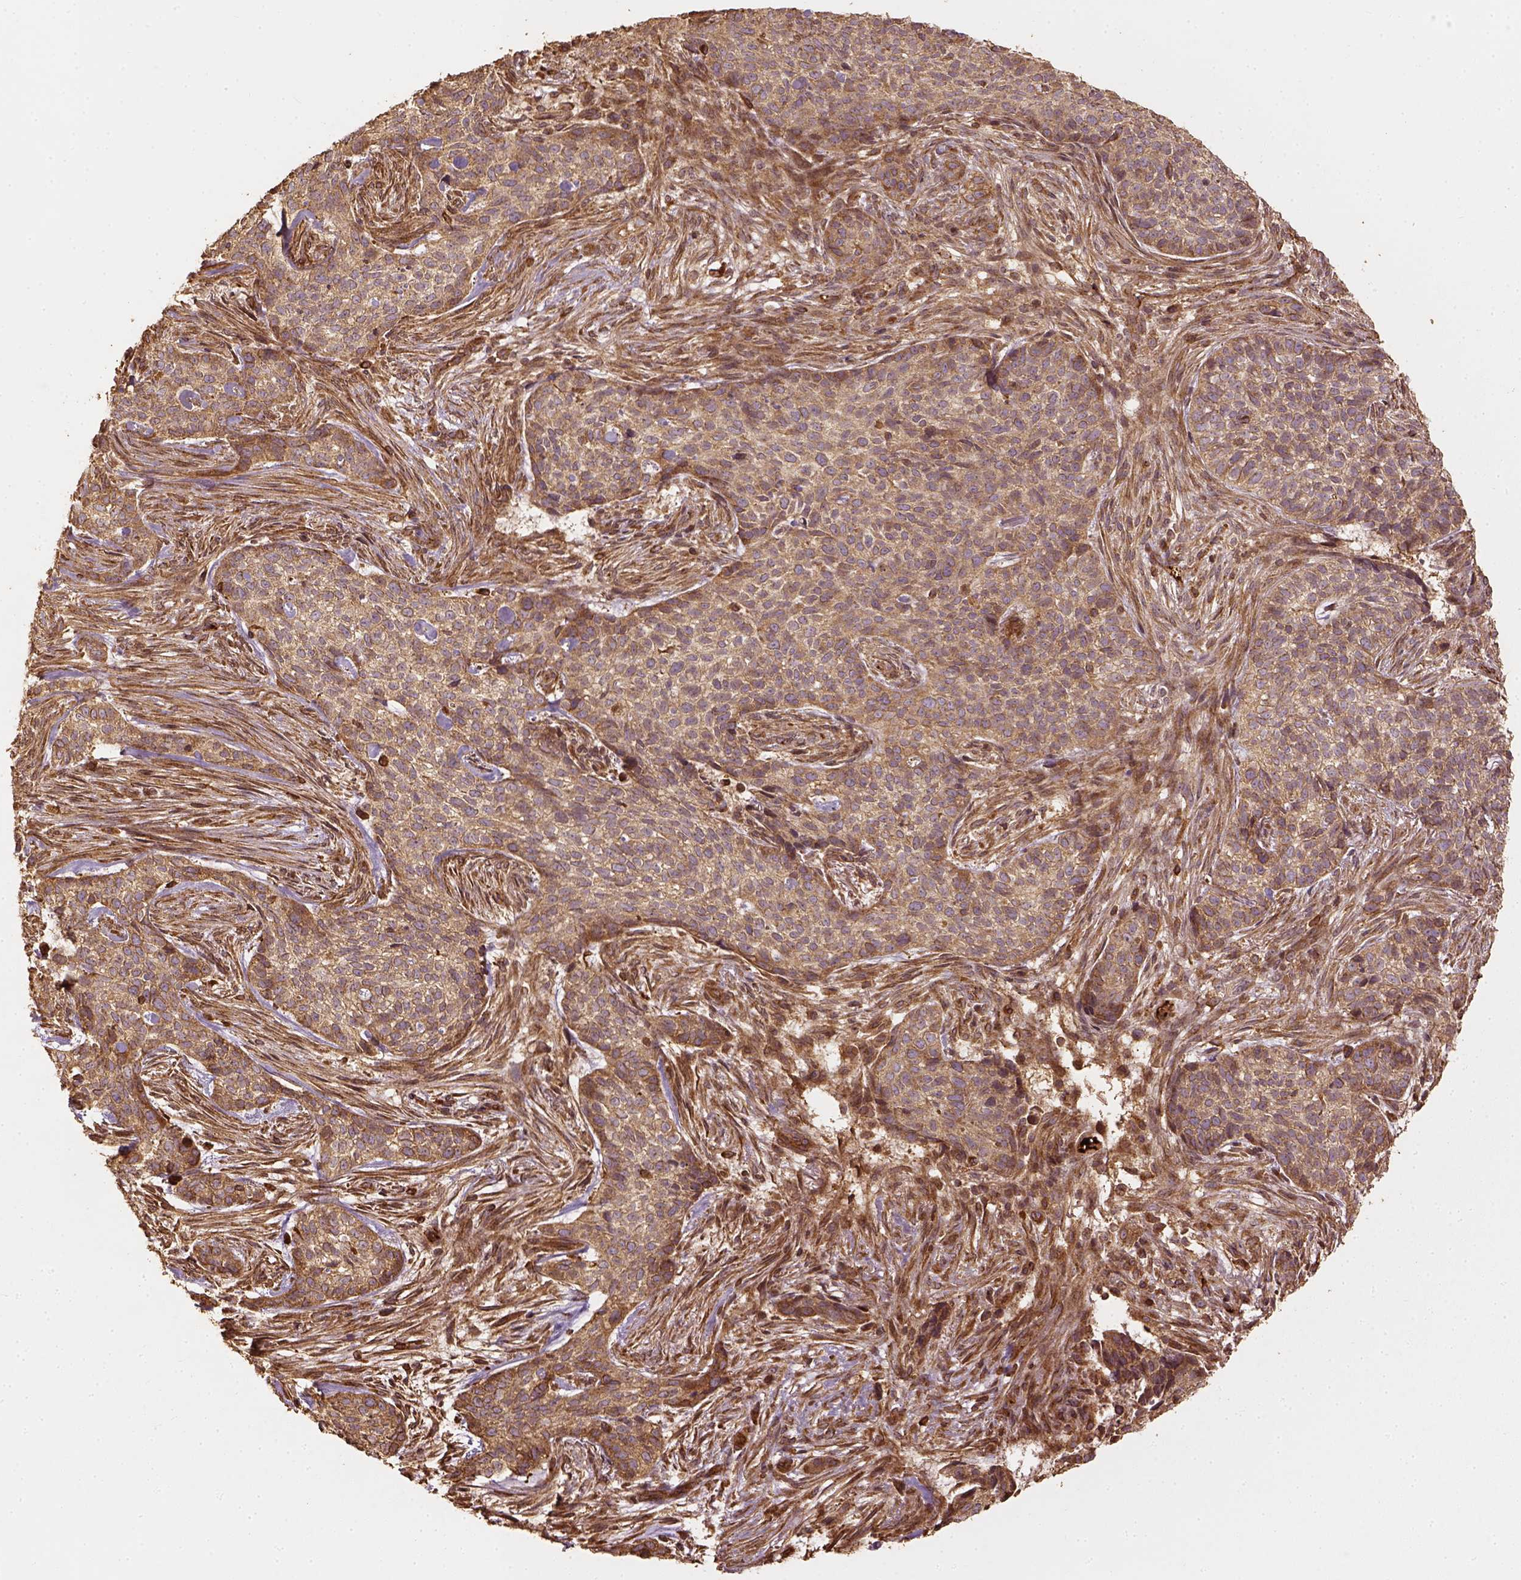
{"staining": {"intensity": "weak", "quantity": "25%-75%", "location": "cytoplasmic/membranous"}, "tissue": "skin cancer", "cell_type": "Tumor cells", "image_type": "cancer", "snomed": [{"axis": "morphology", "description": "Basal cell carcinoma"}, {"axis": "topography", "description": "Skin"}], "caption": "Protein analysis of basal cell carcinoma (skin) tissue demonstrates weak cytoplasmic/membranous staining in approximately 25%-75% of tumor cells.", "gene": "VEGFA", "patient": {"sex": "female", "age": 69}}